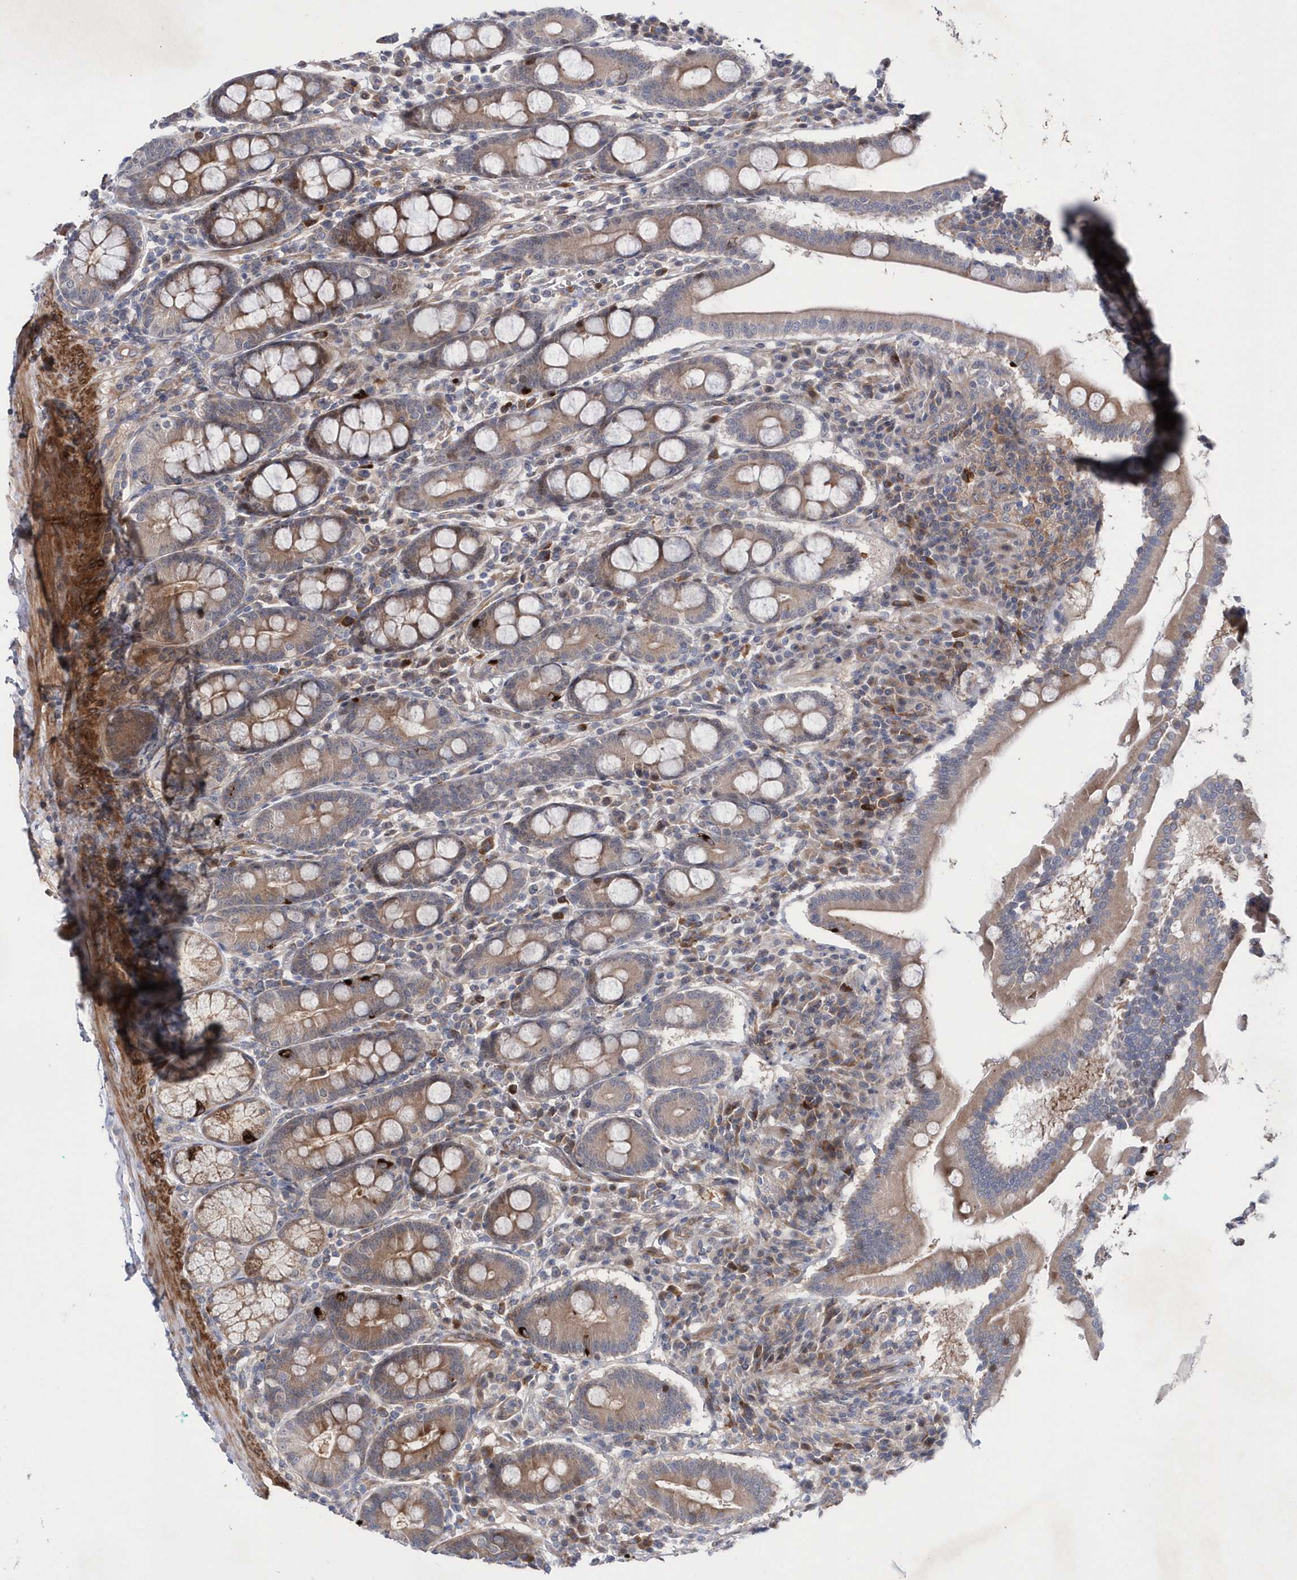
{"staining": {"intensity": "moderate", "quantity": ">75%", "location": "cytoplasmic/membranous"}, "tissue": "duodenum", "cell_type": "Glandular cells", "image_type": "normal", "snomed": [{"axis": "morphology", "description": "Normal tissue, NOS"}, {"axis": "topography", "description": "Duodenum"}], "caption": "Brown immunohistochemical staining in benign duodenum displays moderate cytoplasmic/membranous expression in approximately >75% of glandular cells. (brown staining indicates protein expression, while blue staining denotes nuclei).", "gene": "DSPP", "patient": {"sex": "male", "age": 50}}